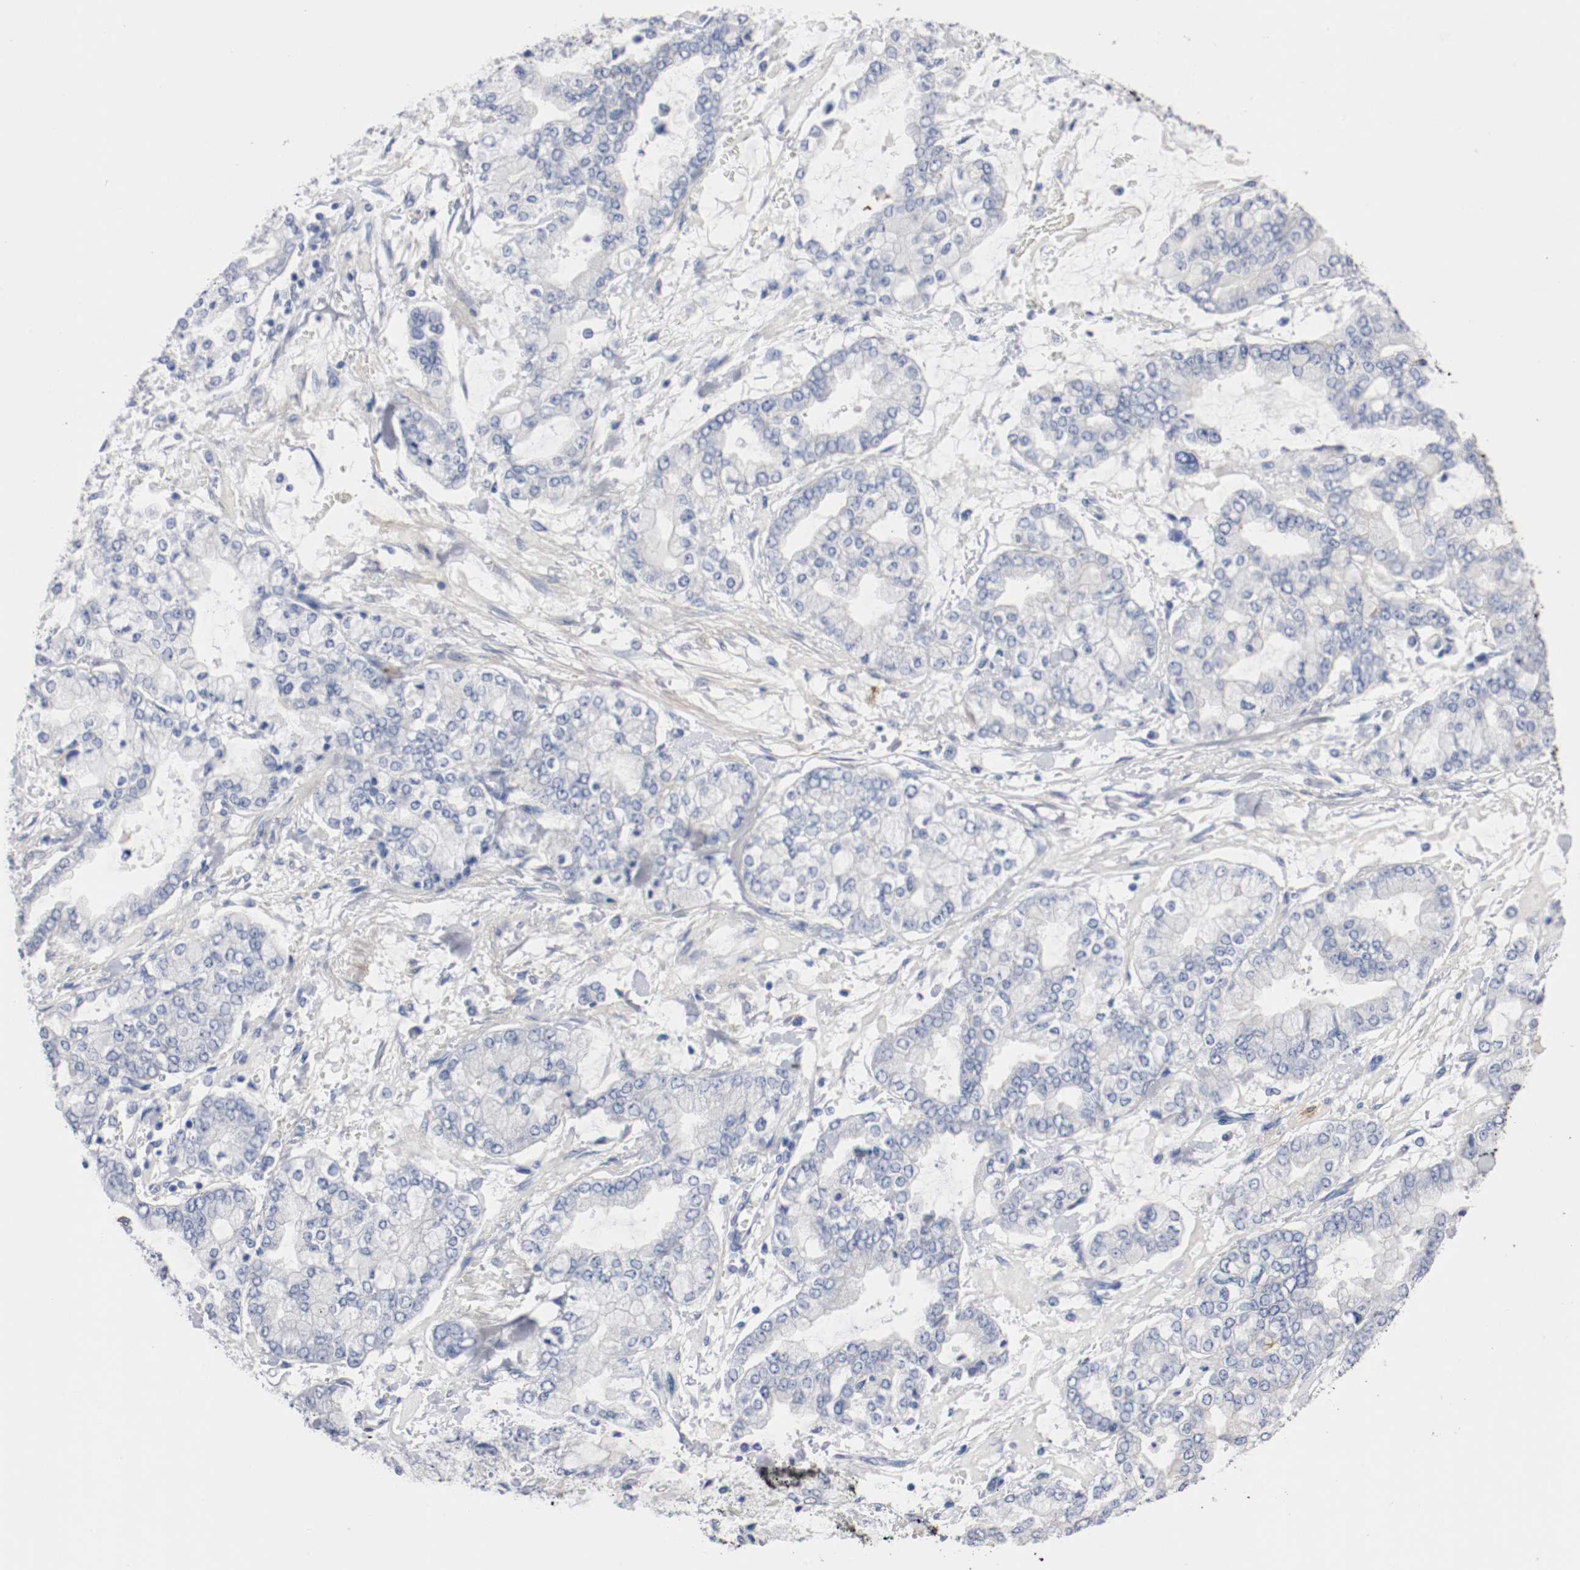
{"staining": {"intensity": "negative", "quantity": "none", "location": "none"}, "tissue": "stomach cancer", "cell_type": "Tumor cells", "image_type": "cancer", "snomed": [{"axis": "morphology", "description": "Normal tissue, NOS"}, {"axis": "morphology", "description": "Adenocarcinoma, NOS"}, {"axis": "topography", "description": "Stomach, upper"}, {"axis": "topography", "description": "Stomach"}], "caption": "An IHC histopathology image of adenocarcinoma (stomach) is shown. There is no staining in tumor cells of adenocarcinoma (stomach). Nuclei are stained in blue.", "gene": "TNC", "patient": {"sex": "male", "age": 76}}